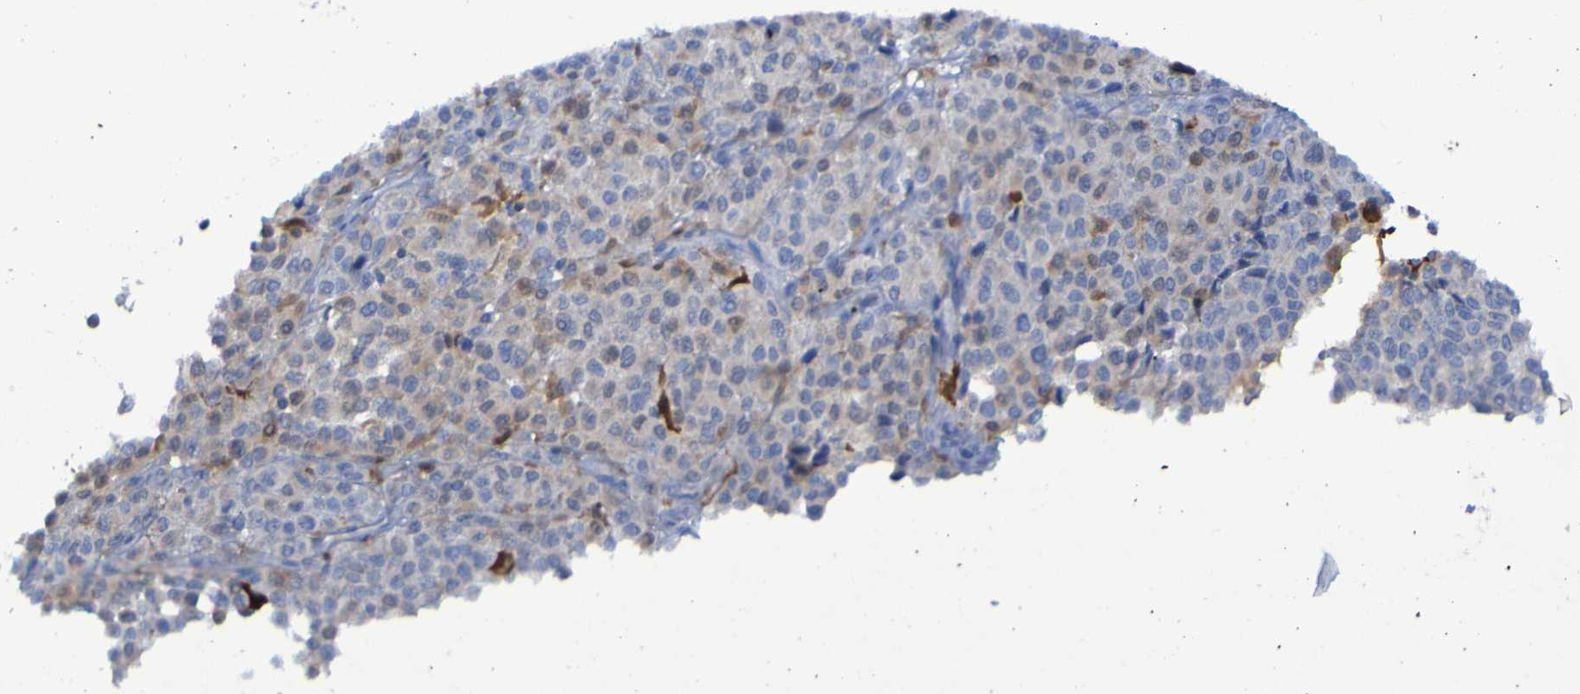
{"staining": {"intensity": "weak", "quantity": "<25%", "location": "cytoplasmic/membranous"}, "tissue": "melanoma", "cell_type": "Tumor cells", "image_type": "cancer", "snomed": [{"axis": "morphology", "description": "Malignant melanoma, Metastatic site"}, {"axis": "topography", "description": "Pancreas"}], "caption": "DAB immunohistochemical staining of melanoma demonstrates no significant positivity in tumor cells.", "gene": "MPPE1", "patient": {"sex": "female", "age": 30}}